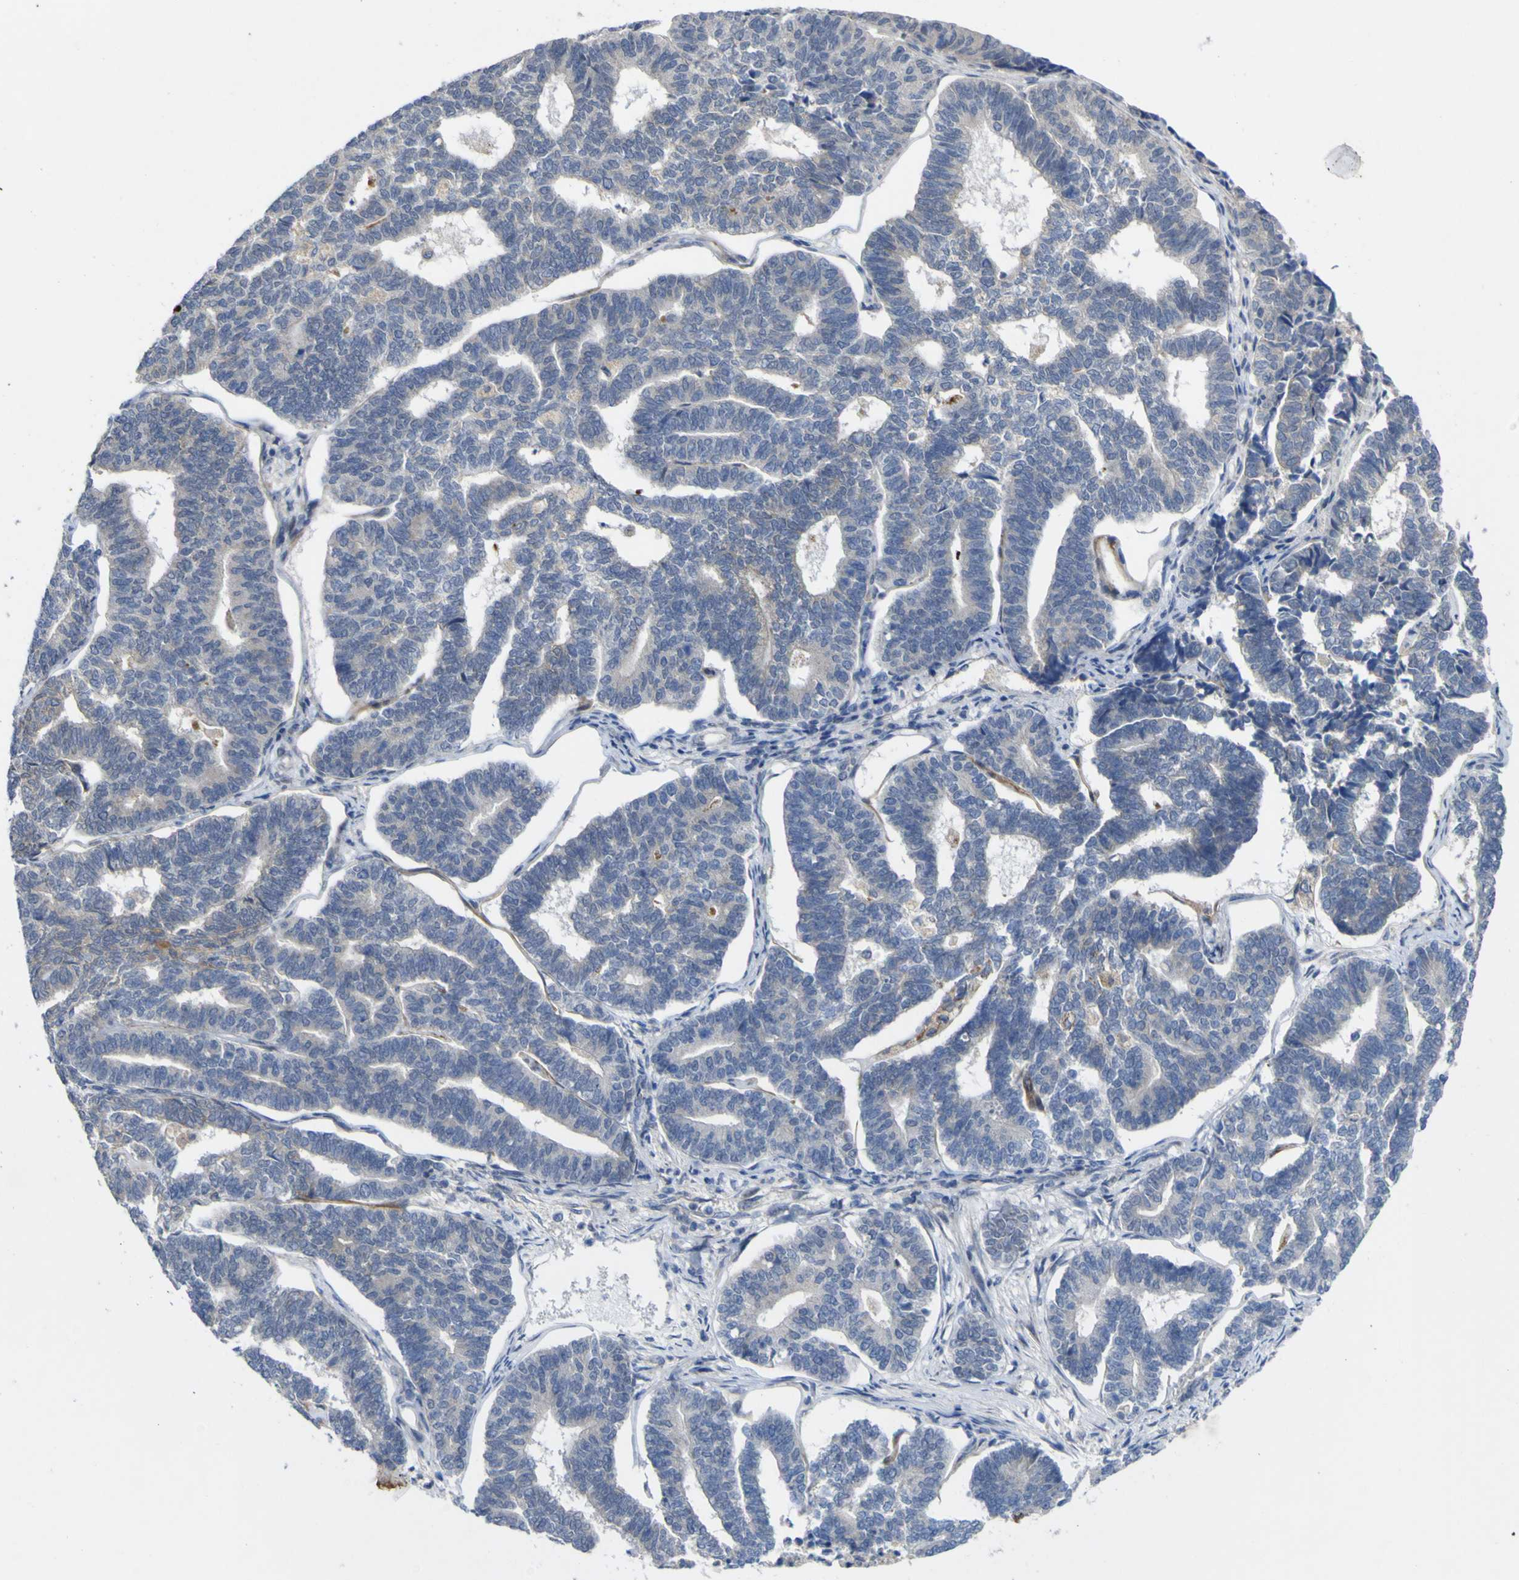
{"staining": {"intensity": "weak", "quantity": ">75%", "location": "cytoplasmic/membranous"}, "tissue": "endometrial cancer", "cell_type": "Tumor cells", "image_type": "cancer", "snomed": [{"axis": "morphology", "description": "Adenocarcinoma, NOS"}, {"axis": "topography", "description": "Endometrium"}], "caption": "Adenocarcinoma (endometrial) stained with DAB (3,3'-diaminobenzidine) immunohistochemistry shows low levels of weak cytoplasmic/membranous expression in approximately >75% of tumor cells. The protein is stained brown, and the nuclei are stained in blue (DAB (3,3'-diaminobenzidine) IHC with brightfield microscopy, high magnification).", "gene": "NAV1", "patient": {"sex": "female", "age": 70}}